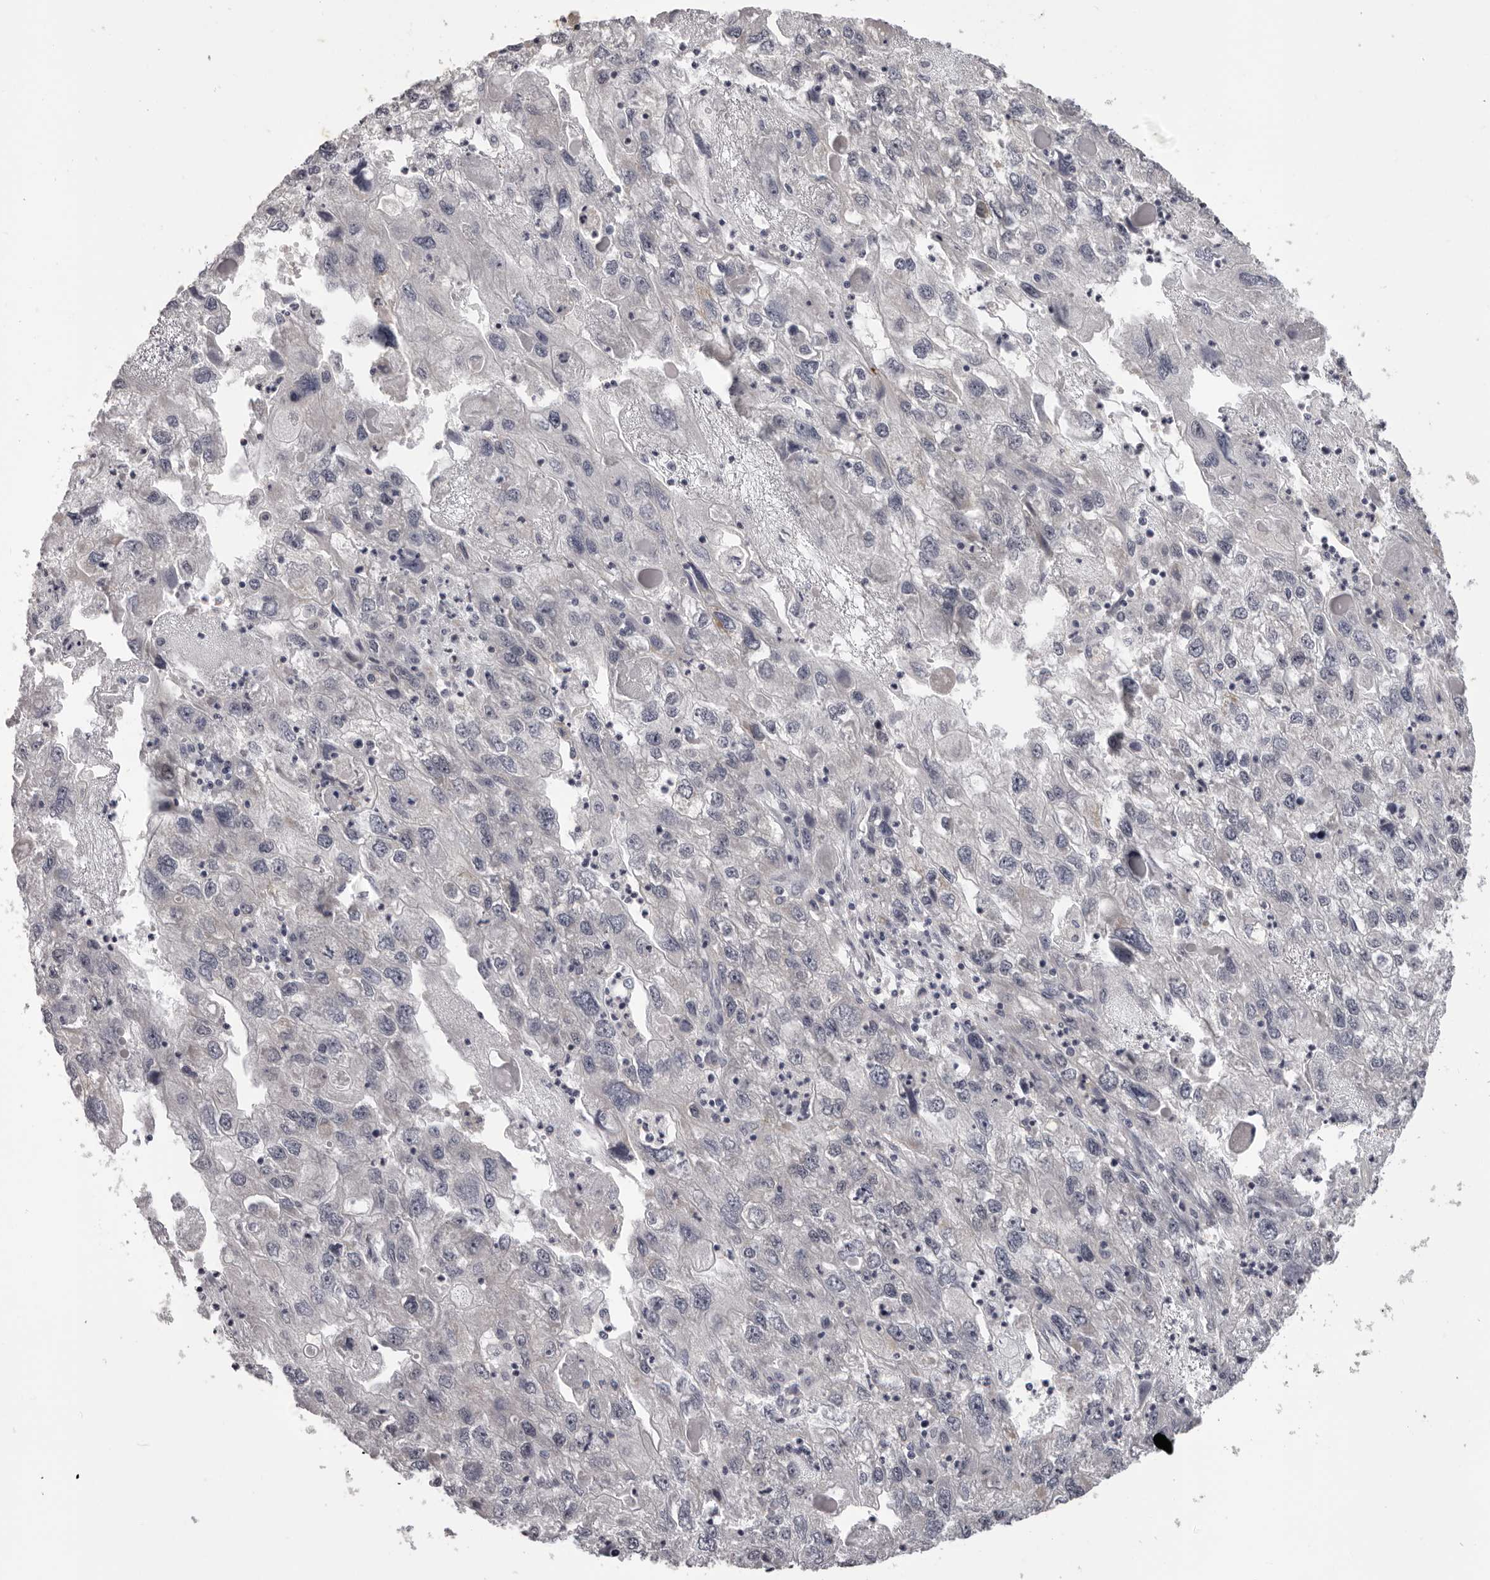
{"staining": {"intensity": "negative", "quantity": "none", "location": "none"}, "tissue": "endometrial cancer", "cell_type": "Tumor cells", "image_type": "cancer", "snomed": [{"axis": "morphology", "description": "Adenocarcinoma, NOS"}, {"axis": "topography", "description": "Endometrium"}], "caption": "Micrograph shows no protein positivity in tumor cells of endometrial adenocarcinoma tissue. (DAB (3,3'-diaminobenzidine) immunohistochemistry with hematoxylin counter stain).", "gene": "OTUD3", "patient": {"sex": "female", "age": 49}}